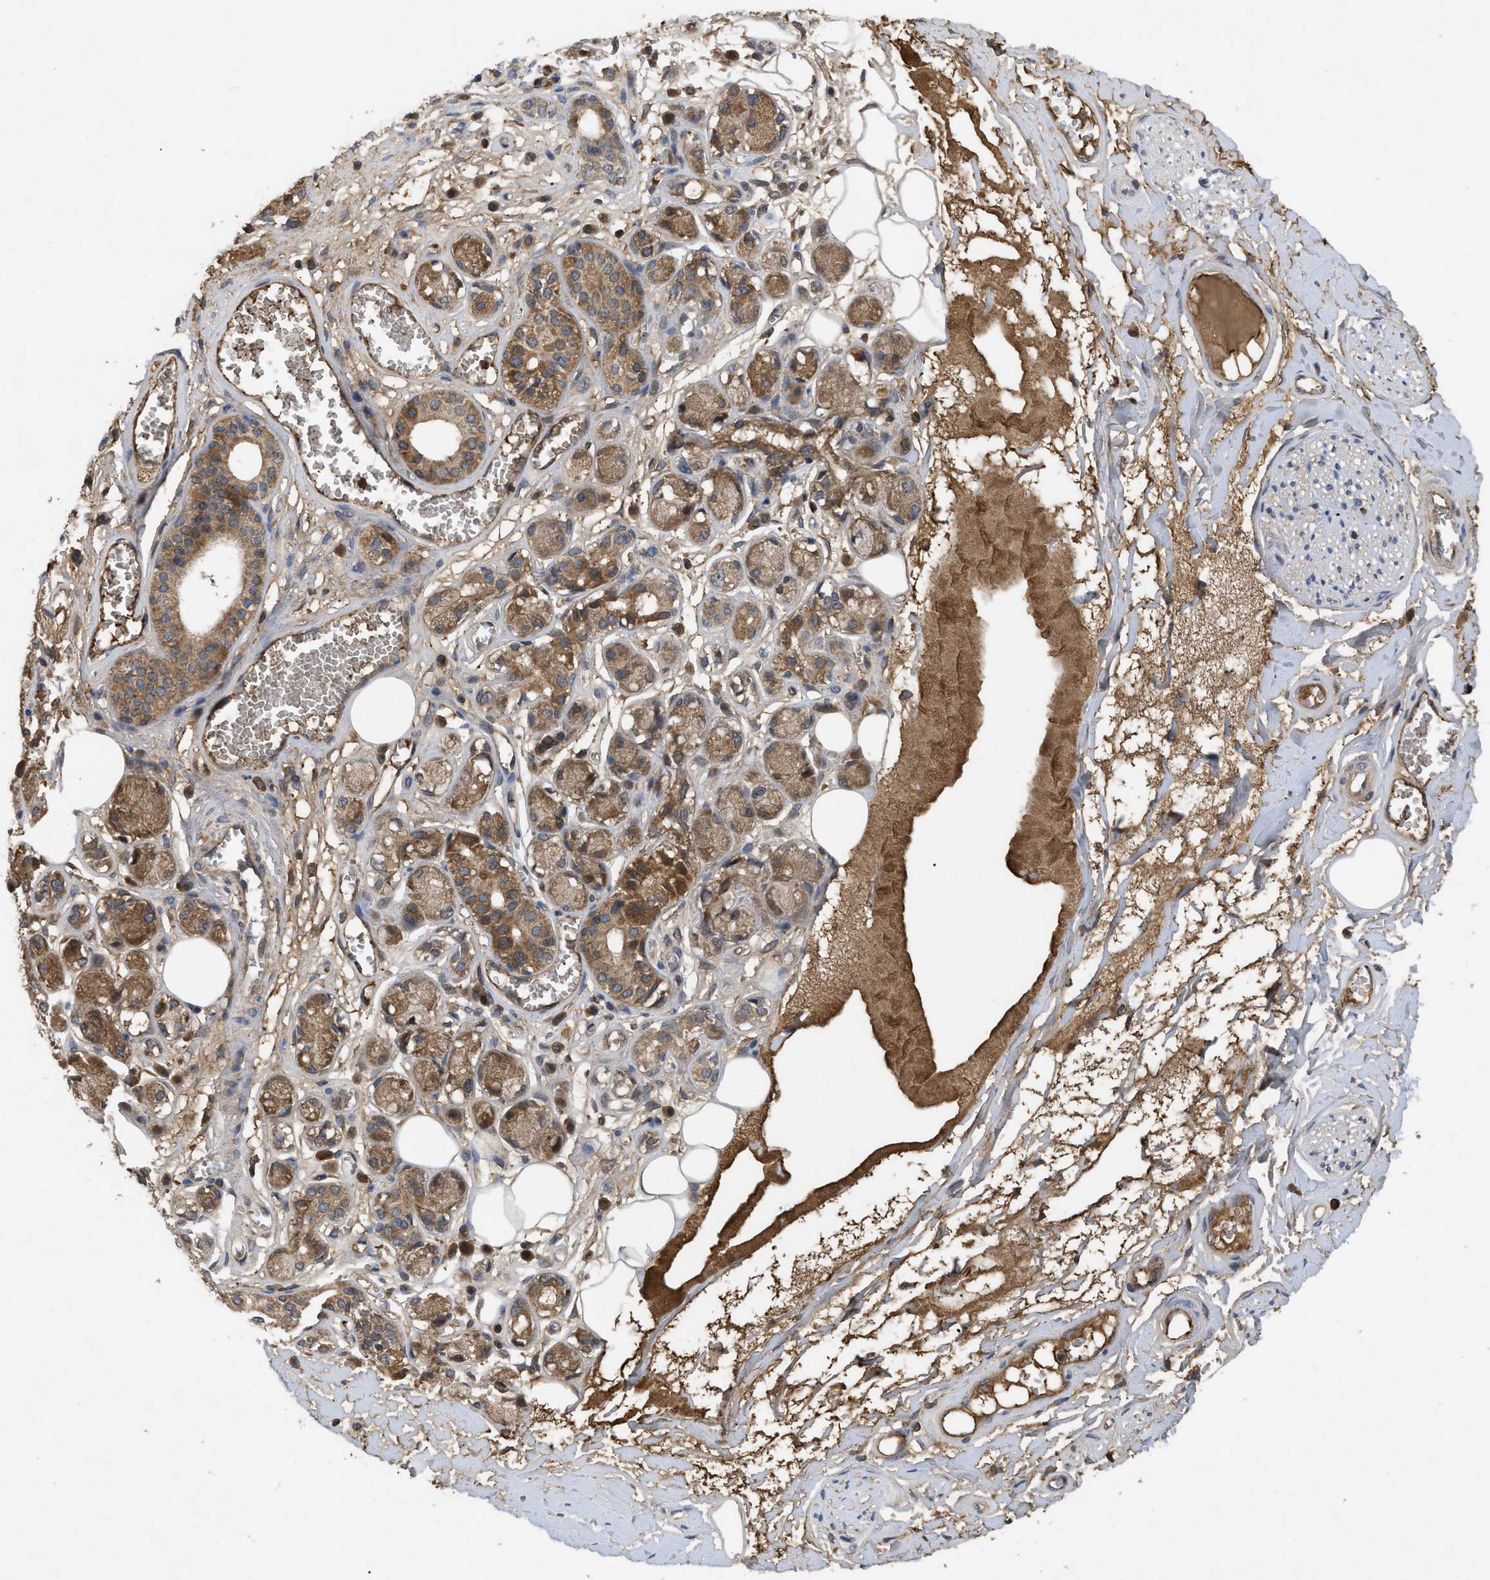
{"staining": {"intensity": "moderate", "quantity": ">75%", "location": "cytoplasmic/membranous"}, "tissue": "adipose tissue", "cell_type": "Adipocytes", "image_type": "normal", "snomed": [{"axis": "morphology", "description": "Normal tissue, NOS"}, {"axis": "morphology", "description": "Inflammation, NOS"}, {"axis": "topography", "description": "Salivary gland"}, {"axis": "topography", "description": "Peripheral nerve tissue"}], "caption": "Protein expression analysis of normal adipose tissue shows moderate cytoplasmic/membranous expression in about >75% of adipocytes. Ihc stains the protein of interest in brown and the nuclei are stained blue.", "gene": "RAB2A", "patient": {"sex": "female", "age": 75}}